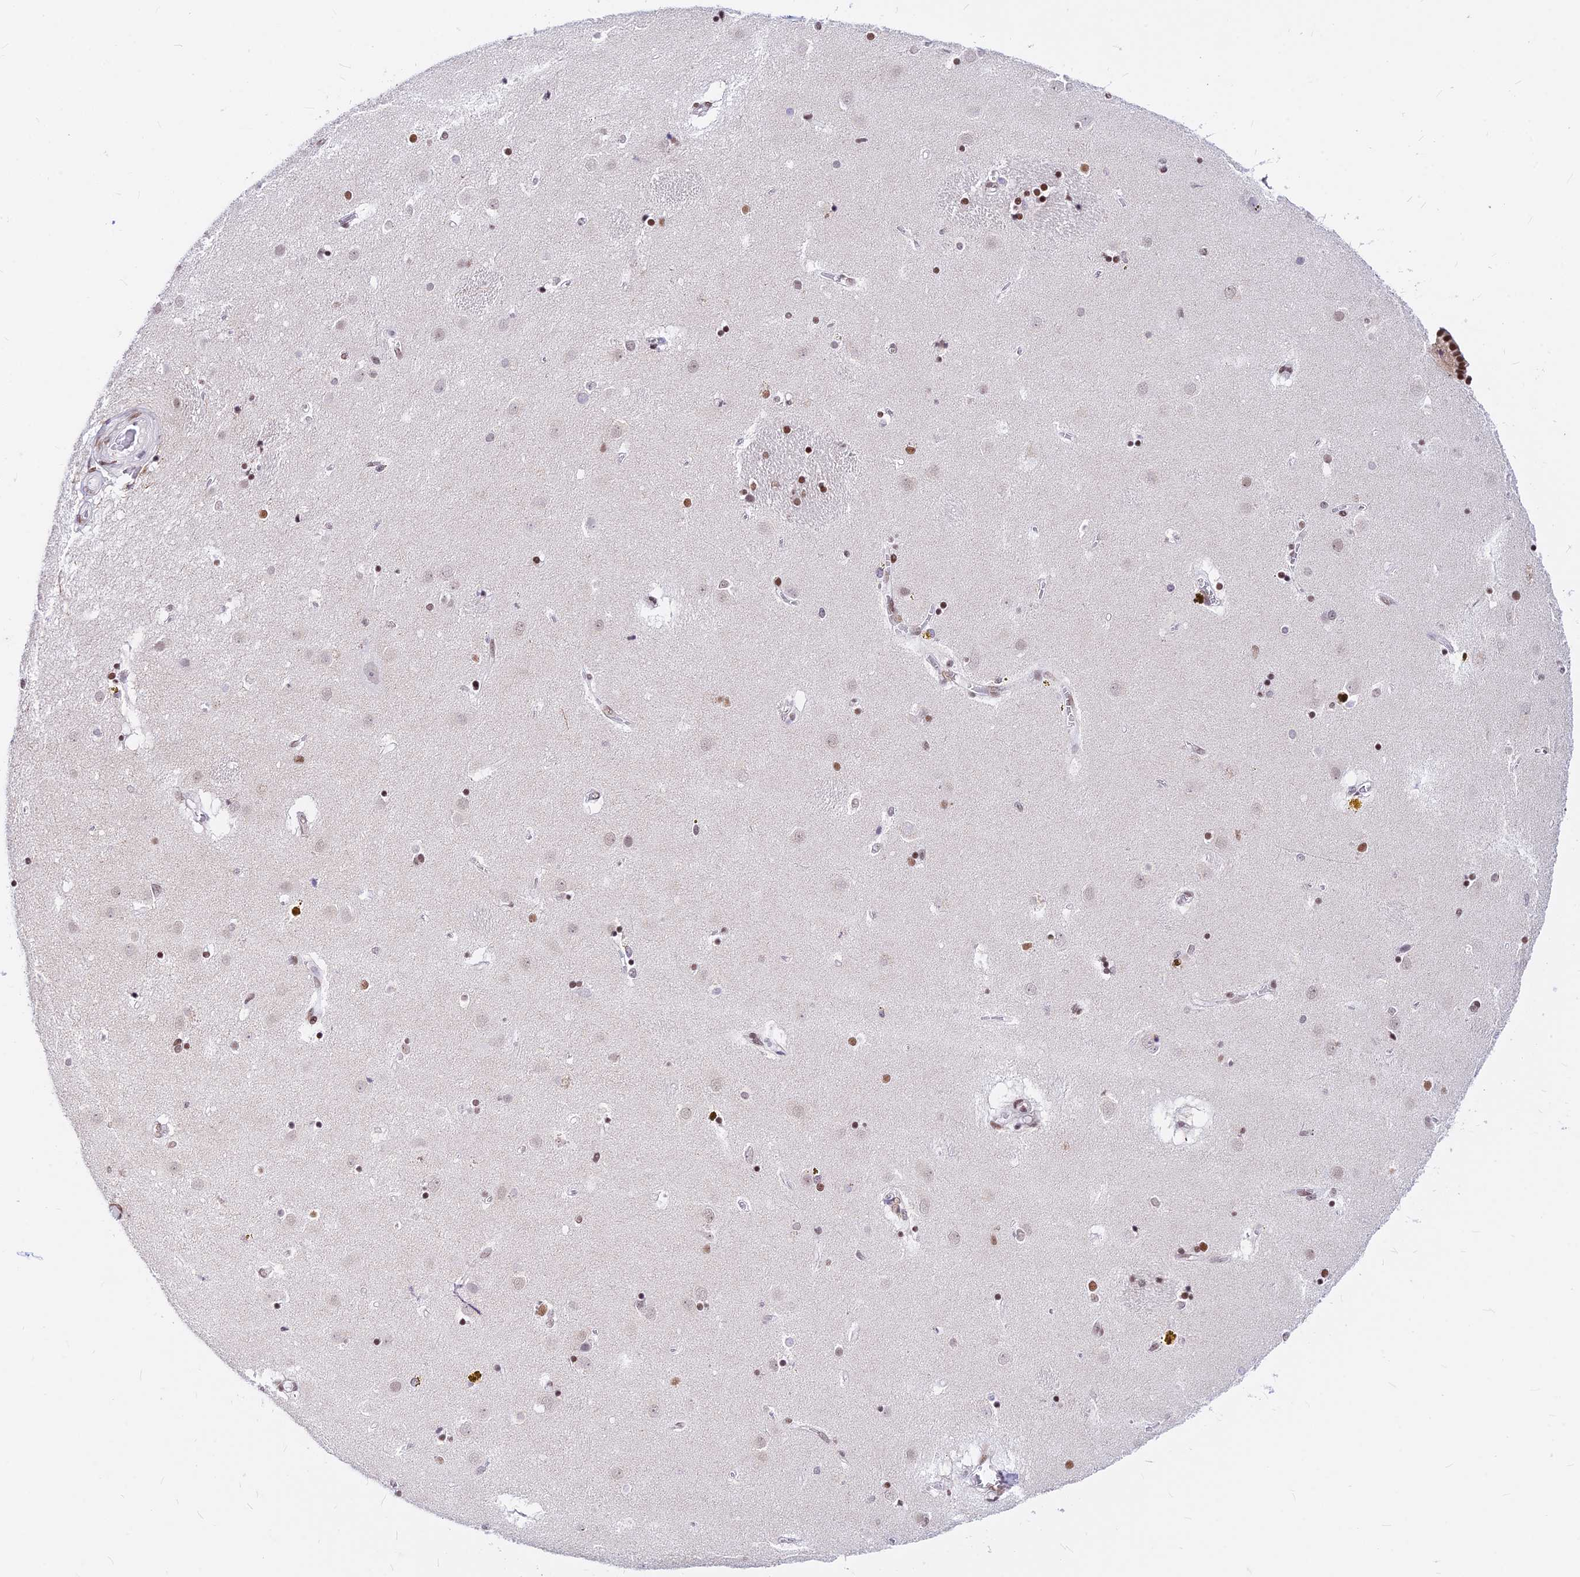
{"staining": {"intensity": "moderate", "quantity": "25%-75%", "location": "nuclear"}, "tissue": "caudate", "cell_type": "Glial cells", "image_type": "normal", "snomed": [{"axis": "morphology", "description": "Normal tissue, NOS"}, {"axis": "topography", "description": "Lateral ventricle wall"}], "caption": "Moderate nuclear positivity is seen in approximately 25%-75% of glial cells in normal caudate.", "gene": "KCTD13", "patient": {"sex": "male", "age": 70}}